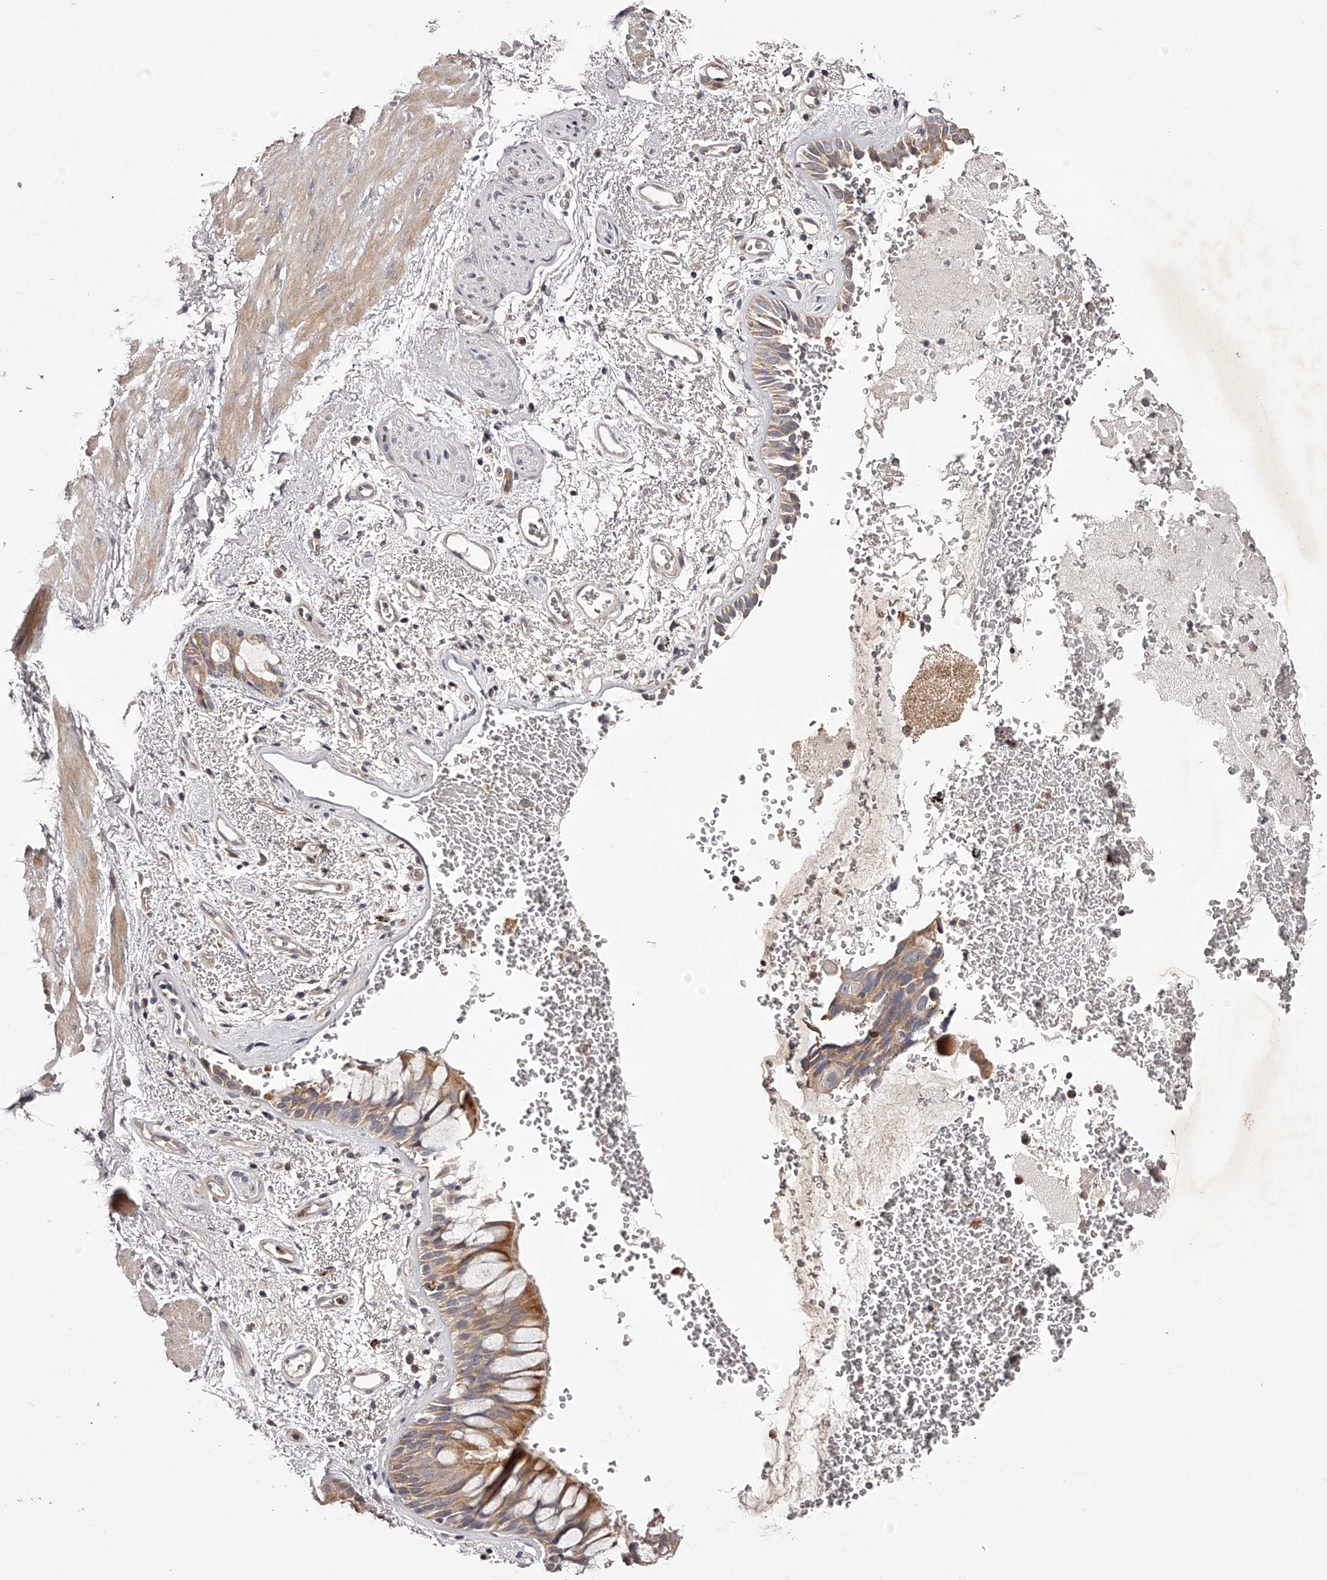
{"staining": {"intensity": "moderate", "quantity": ">75%", "location": "cytoplasmic/membranous"}, "tissue": "bronchus", "cell_type": "Respiratory epithelial cells", "image_type": "normal", "snomed": [{"axis": "morphology", "description": "Normal tissue, NOS"}, {"axis": "morphology", "description": "Squamous cell carcinoma, NOS"}, {"axis": "topography", "description": "Lymph node"}, {"axis": "topography", "description": "Bronchus"}, {"axis": "topography", "description": "Lung"}], "caption": "Brown immunohistochemical staining in normal human bronchus displays moderate cytoplasmic/membranous positivity in approximately >75% of respiratory epithelial cells.", "gene": "ODF2L", "patient": {"sex": "male", "age": 66}}